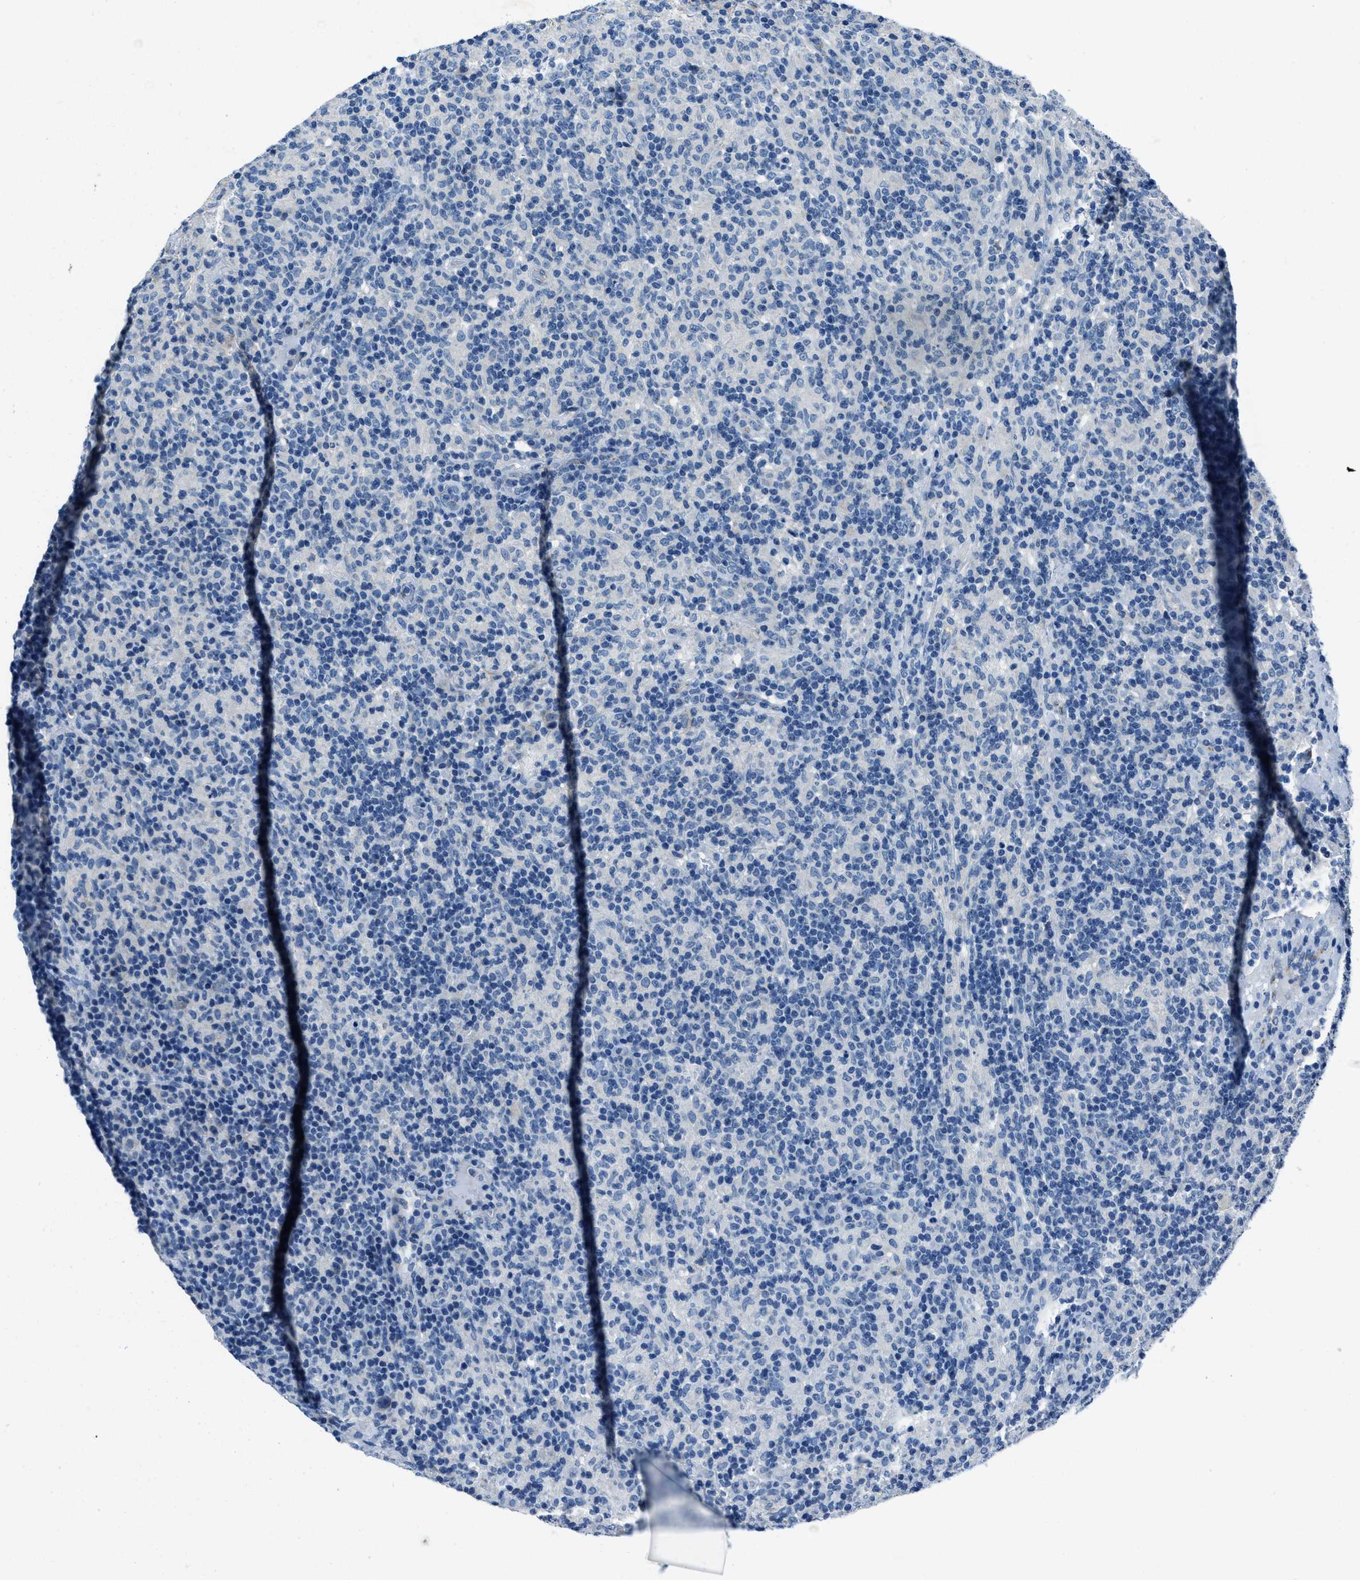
{"staining": {"intensity": "negative", "quantity": "none", "location": "none"}, "tissue": "lymphoma", "cell_type": "Tumor cells", "image_type": "cancer", "snomed": [{"axis": "morphology", "description": "Hodgkin's disease, NOS"}, {"axis": "topography", "description": "Lymph node"}], "caption": "IHC image of neoplastic tissue: human Hodgkin's disease stained with DAB reveals no significant protein expression in tumor cells. (Immunohistochemistry (ihc), brightfield microscopy, high magnification).", "gene": "ADAM2", "patient": {"sex": "male", "age": 70}}